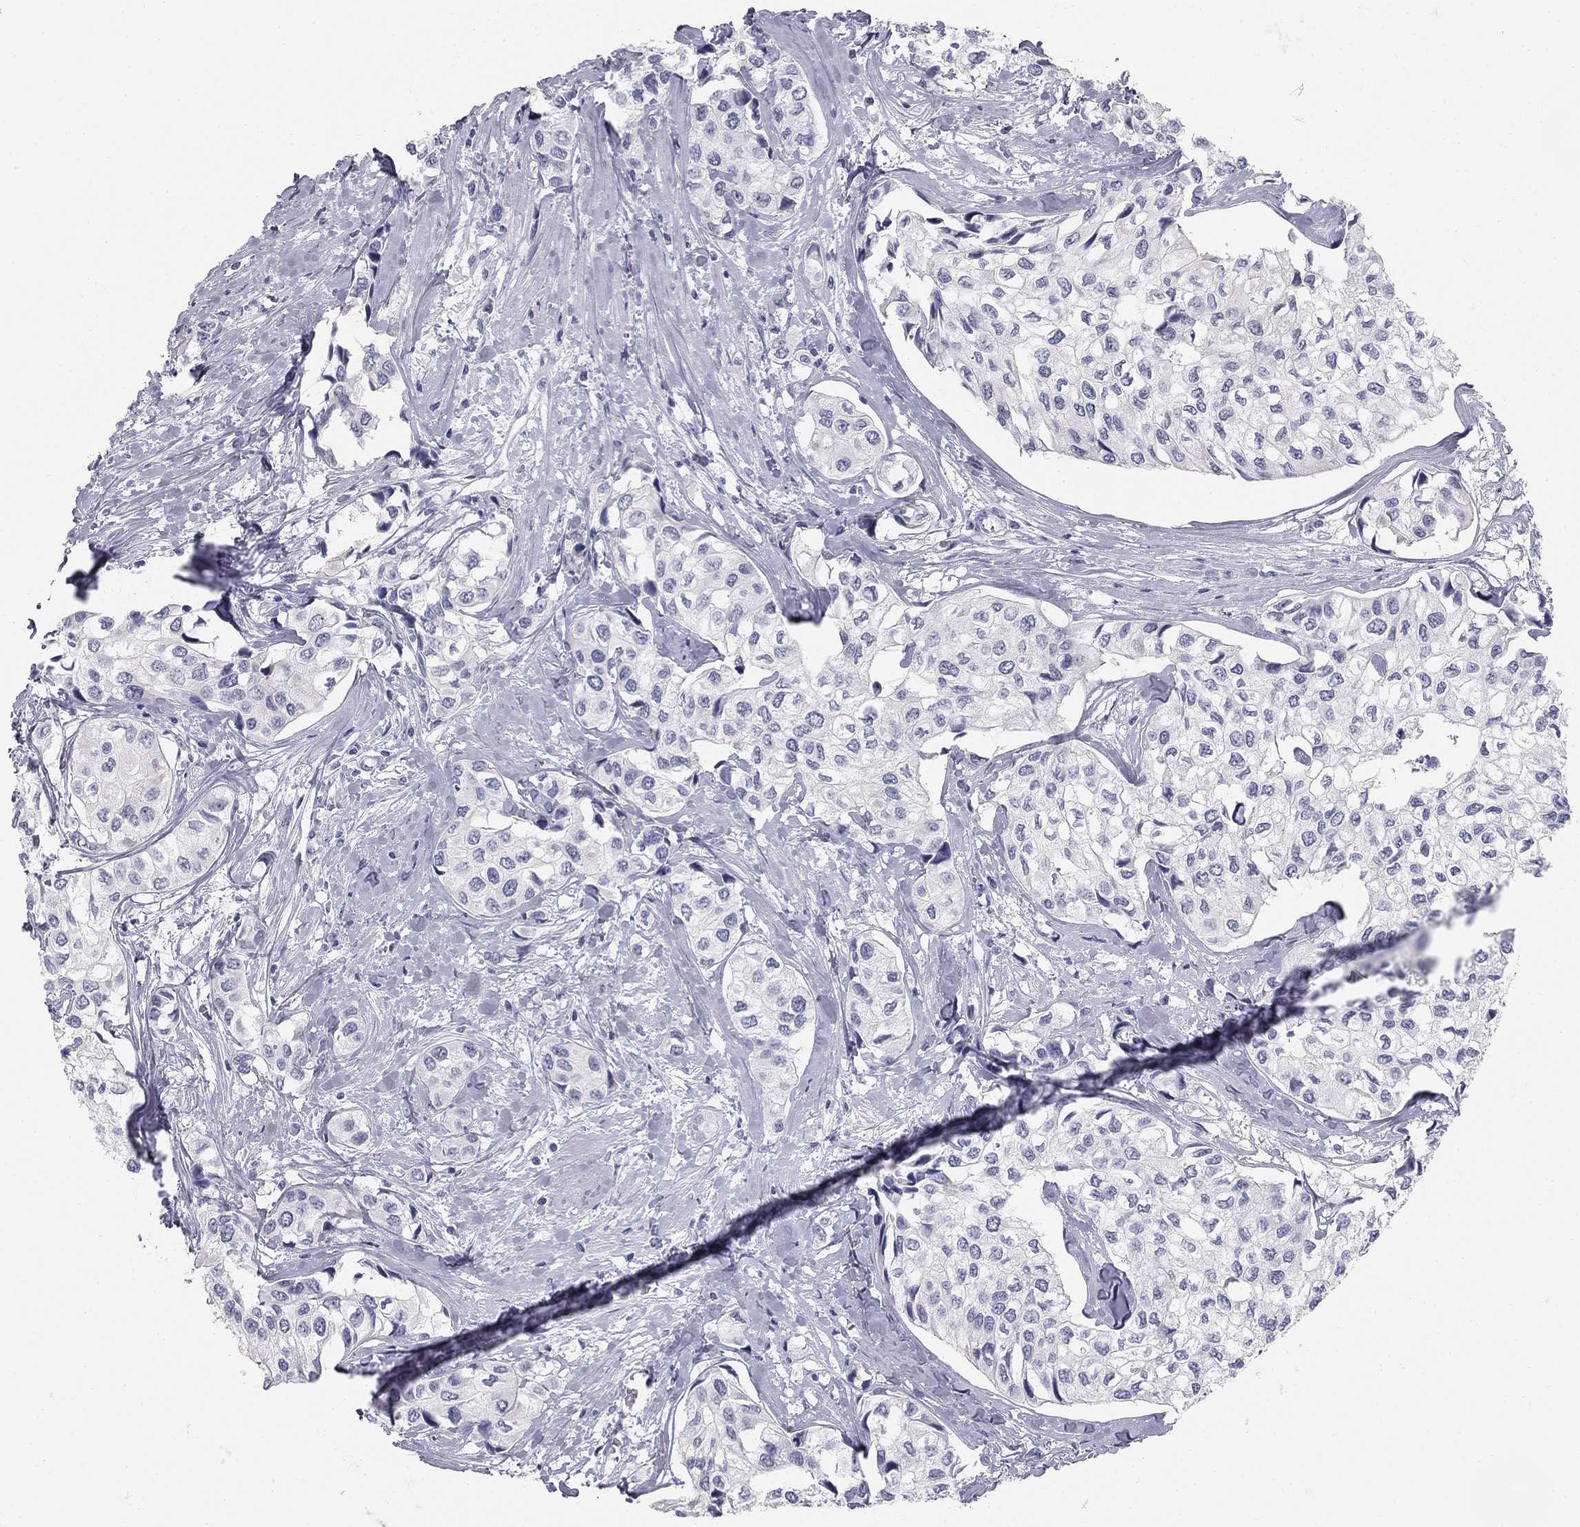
{"staining": {"intensity": "negative", "quantity": "none", "location": "none"}, "tissue": "urothelial cancer", "cell_type": "Tumor cells", "image_type": "cancer", "snomed": [{"axis": "morphology", "description": "Urothelial carcinoma, High grade"}, {"axis": "topography", "description": "Urinary bladder"}], "caption": "Immunohistochemistry micrograph of neoplastic tissue: urothelial cancer stained with DAB (3,3'-diaminobenzidine) reveals no significant protein expression in tumor cells. (DAB (3,3'-diaminobenzidine) immunohistochemistry visualized using brightfield microscopy, high magnification).", "gene": "SULT2B1", "patient": {"sex": "male", "age": 73}}